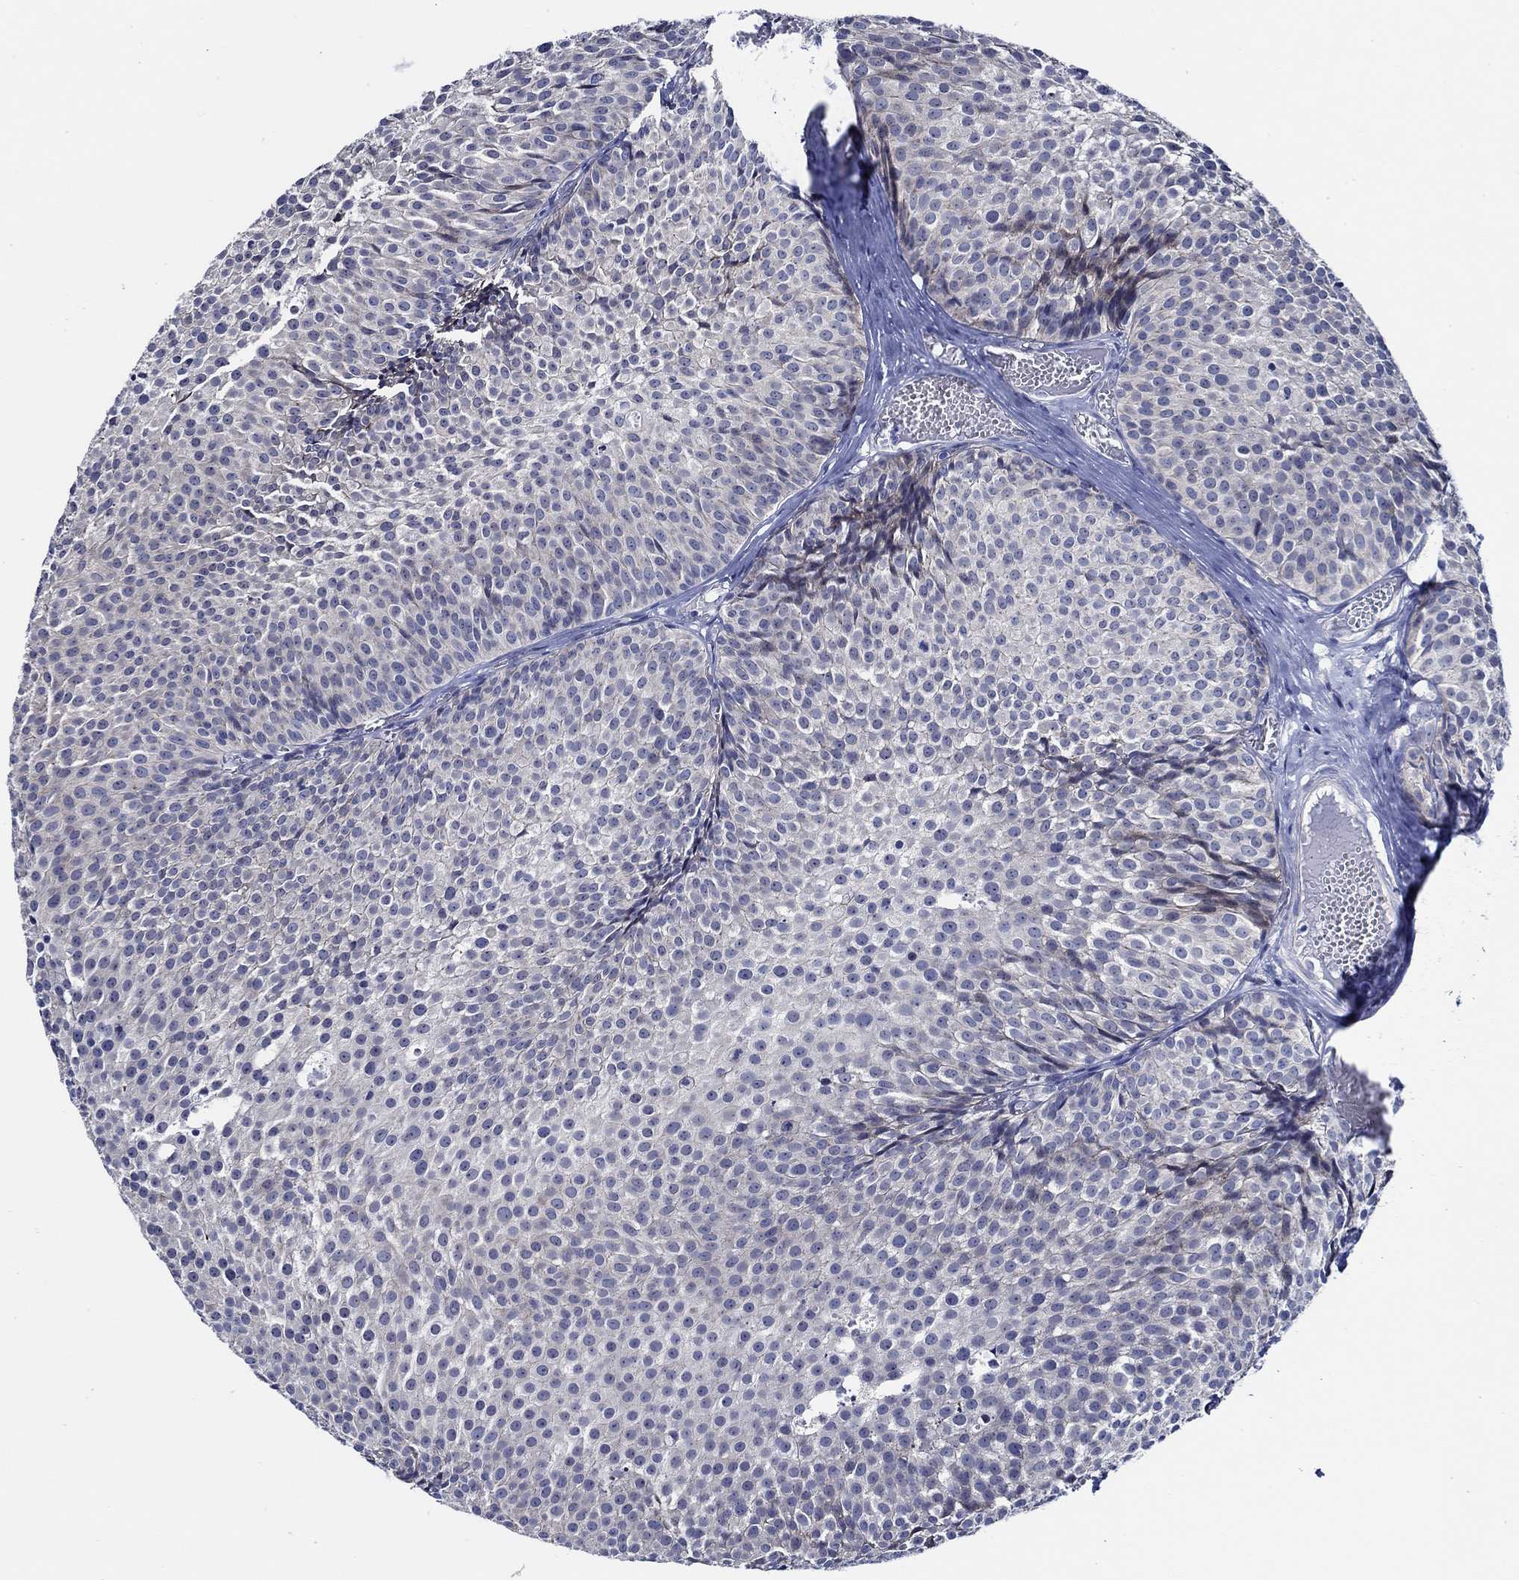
{"staining": {"intensity": "negative", "quantity": "none", "location": "none"}, "tissue": "urothelial cancer", "cell_type": "Tumor cells", "image_type": "cancer", "snomed": [{"axis": "morphology", "description": "Urothelial carcinoma, Low grade"}, {"axis": "topography", "description": "Urinary bladder"}], "caption": "Tumor cells are negative for protein expression in human urothelial carcinoma (low-grade). (Brightfield microscopy of DAB immunohistochemistry at high magnification).", "gene": "C8orf48", "patient": {"sex": "male", "age": 63}}